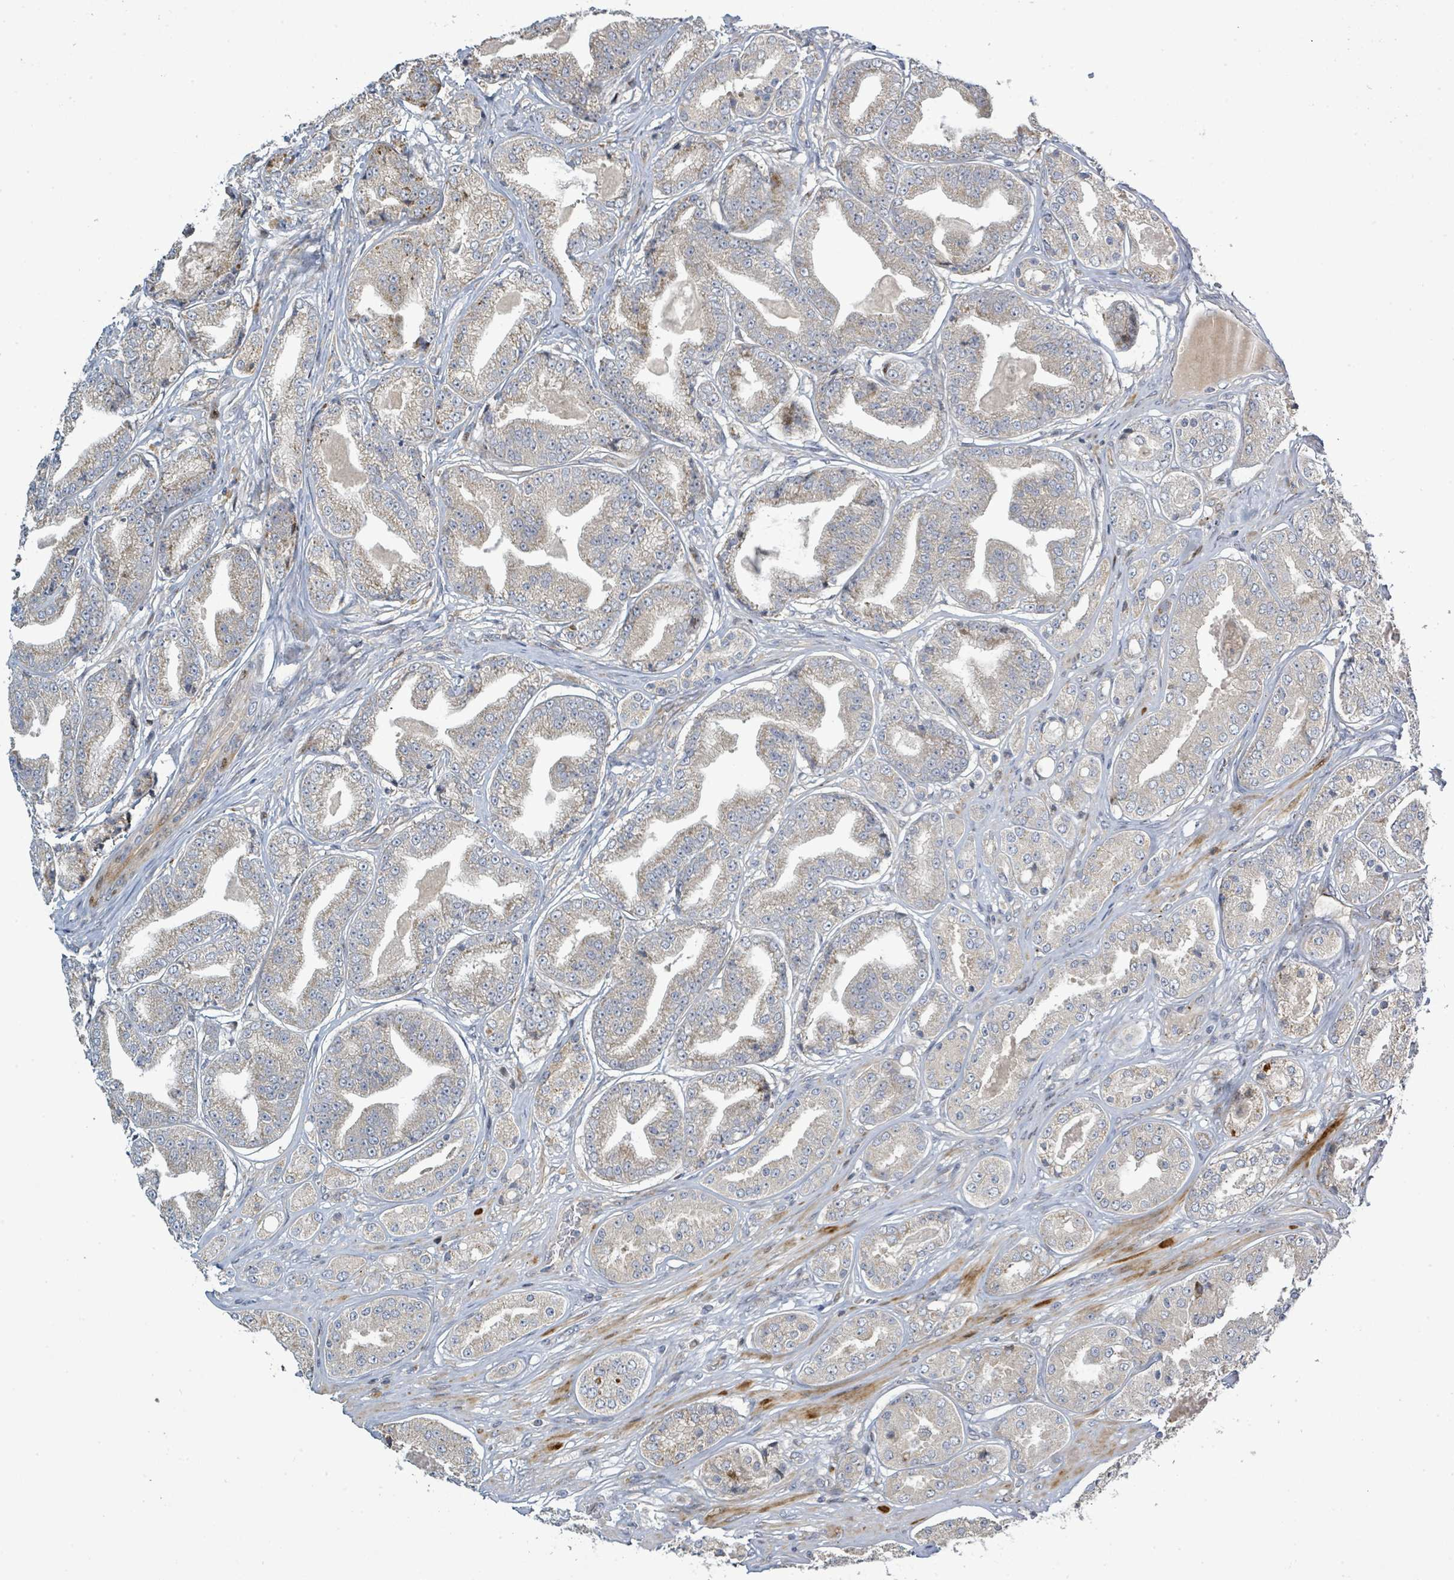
{"staining": {"intensity": "weak", "quantity": "<25%", "location": "cytoplasmic/membranous"}, "tissue": "prostate cancer", "cell_type": "Tumor cells", "image_type": "cancer", "snomed": [{"axis": "morphology", "description": "Adenocarcinoma, High grade"}, {"axis": "topography", "description": "Prostate"}], "caption": "The immunohistochemistry photomicrograph has no significant positivity in tumor cells of prostate high-grade adenocarcinoma tissue.", "gene": "CFAP210", "patient": {"sex": "male", "age": 63}}